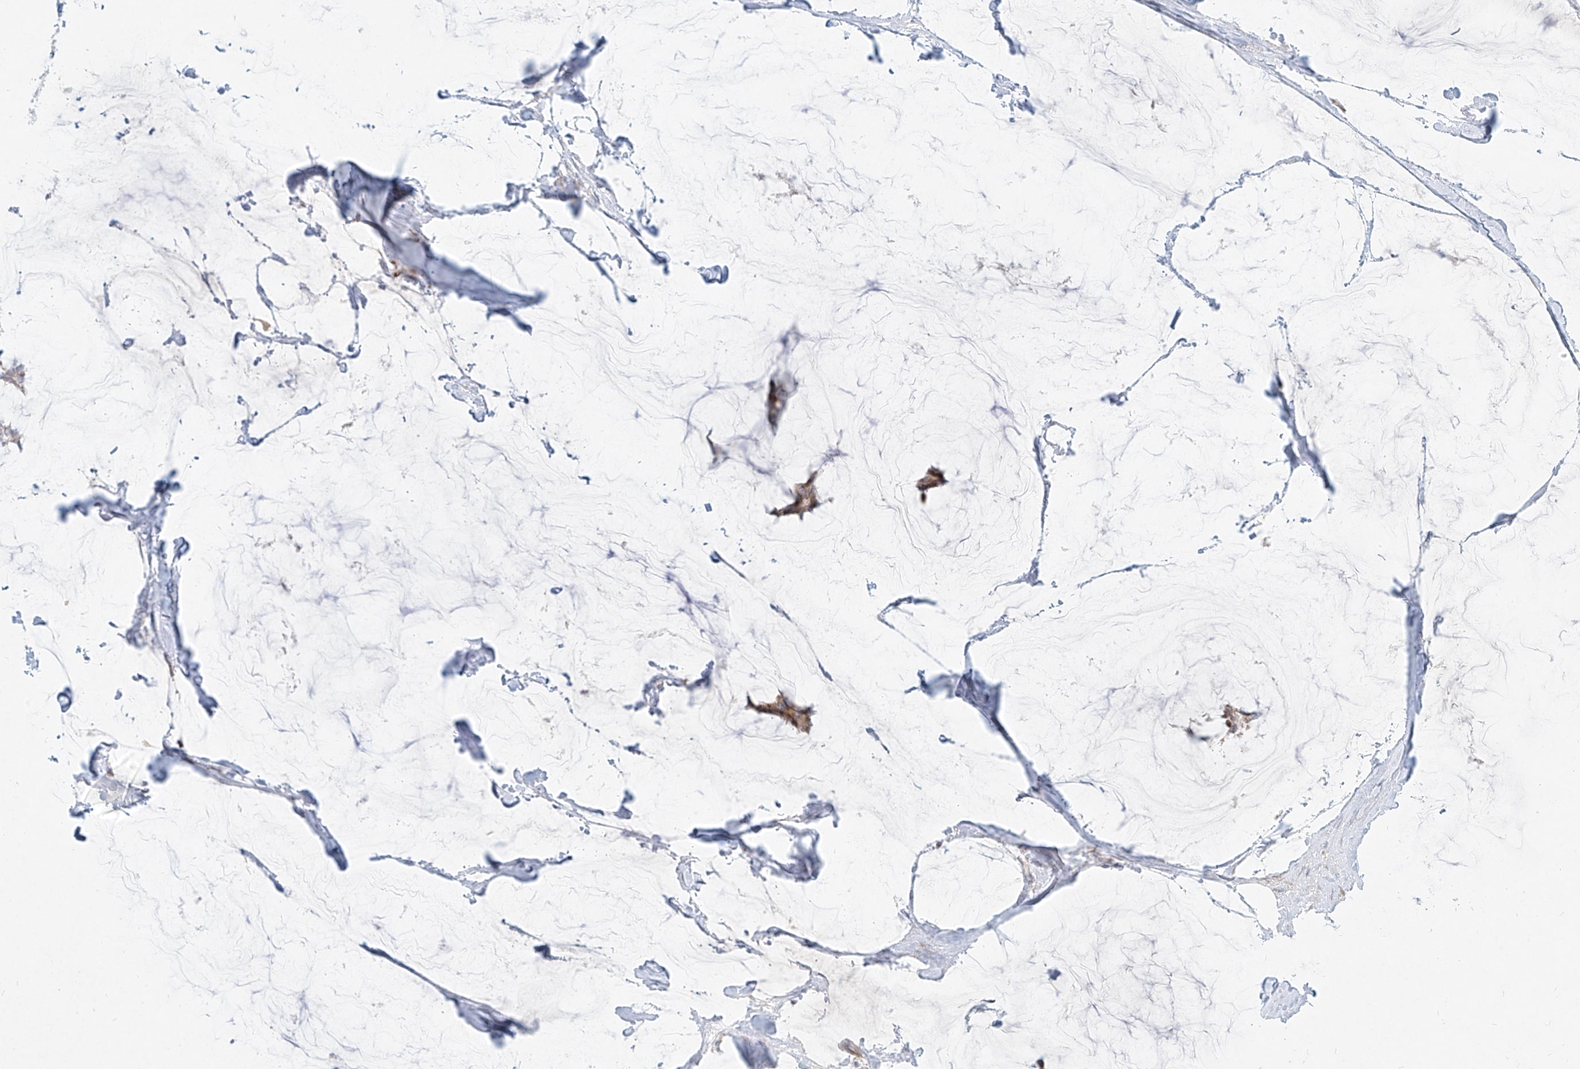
{"staining": {"intensity": "moderate", "quantity": "25%-75%", "location": "cytoplasmic/membranous"}, "tissue": "breast cancer", "cell_type": "Tumor cells", "image_type": "cancer", "snomed": [{"axis": "morphology", "description": "Duct carcinoma"}, {"axis": "topography", "description": "Breast"}], "caption": "This histopathology image exhibits breast cancer (intraductal carcinoma) stained with IHC to label a protein in brown. The cytoplasmic/membranous of tumor cells show moderate positivity for the protein. Nuclei are counter-stained blue.", "gene": "MTX2", "patient": {"sex": "female", "age": 93}}